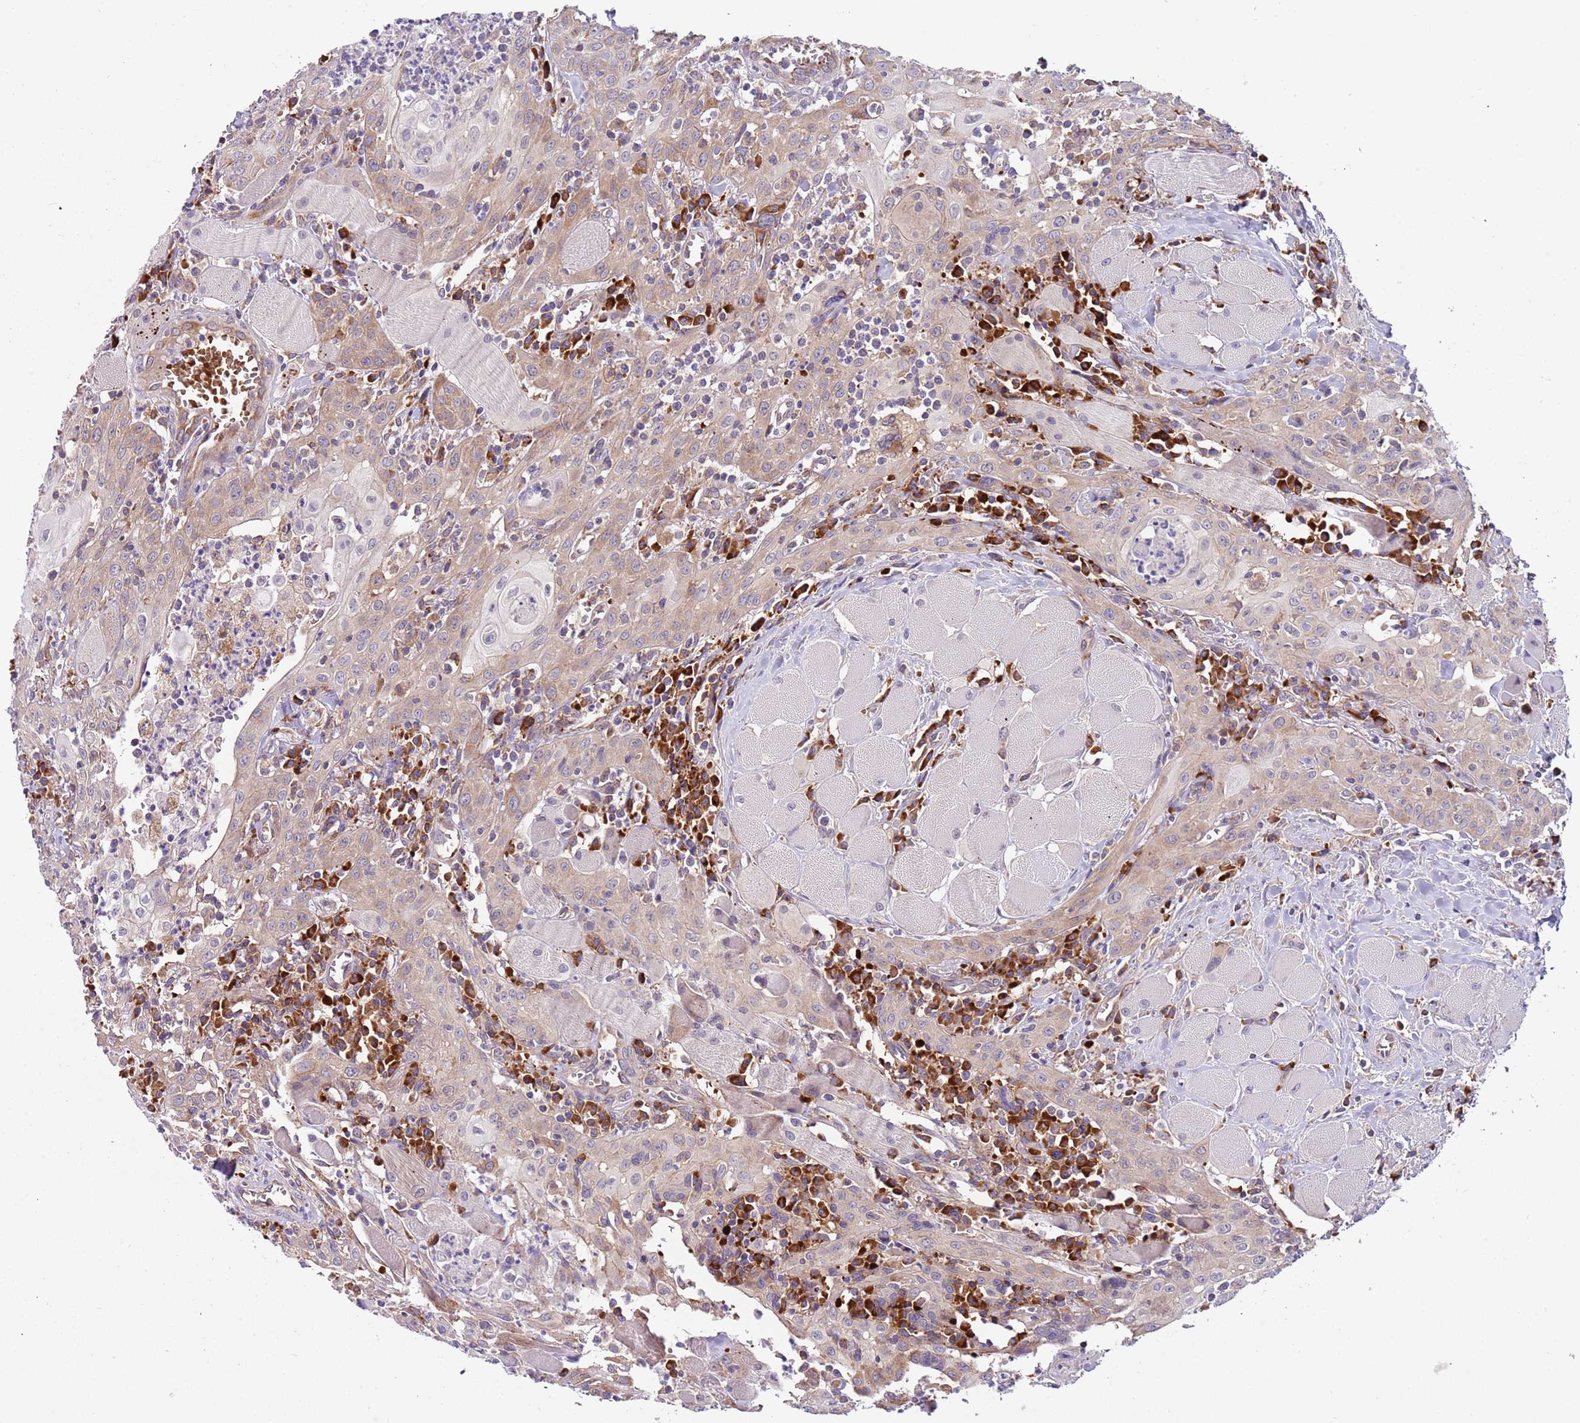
{"staining": {"intensity": "weak", "quantity": ">75%", "location": "cytoplasmic/membranous"}, "tissue": "head and neck cancer", "cell_type": "Tumor cells", "image_type": "cancer", "snomed": [{"axis": "morphology", "description": "Squamous cell carcinoma, NOS"}, {"axis": "topography", "description": "Oral tissue"}, {"axis": "topography", "description": "Head-Neck"}], "caption": "Tumor cells display low levels of weak cytoplasmic/membranous expression in about >75% of cells in head and neck cancer. The staining was performed using DAB (3,3'-diaminobenzidine), with brown indicating positive protein expression. Nuclei are stained blue with hematoxylin.", "gene": "VWCE", "patient": {"sex": "female", "age": 70}}